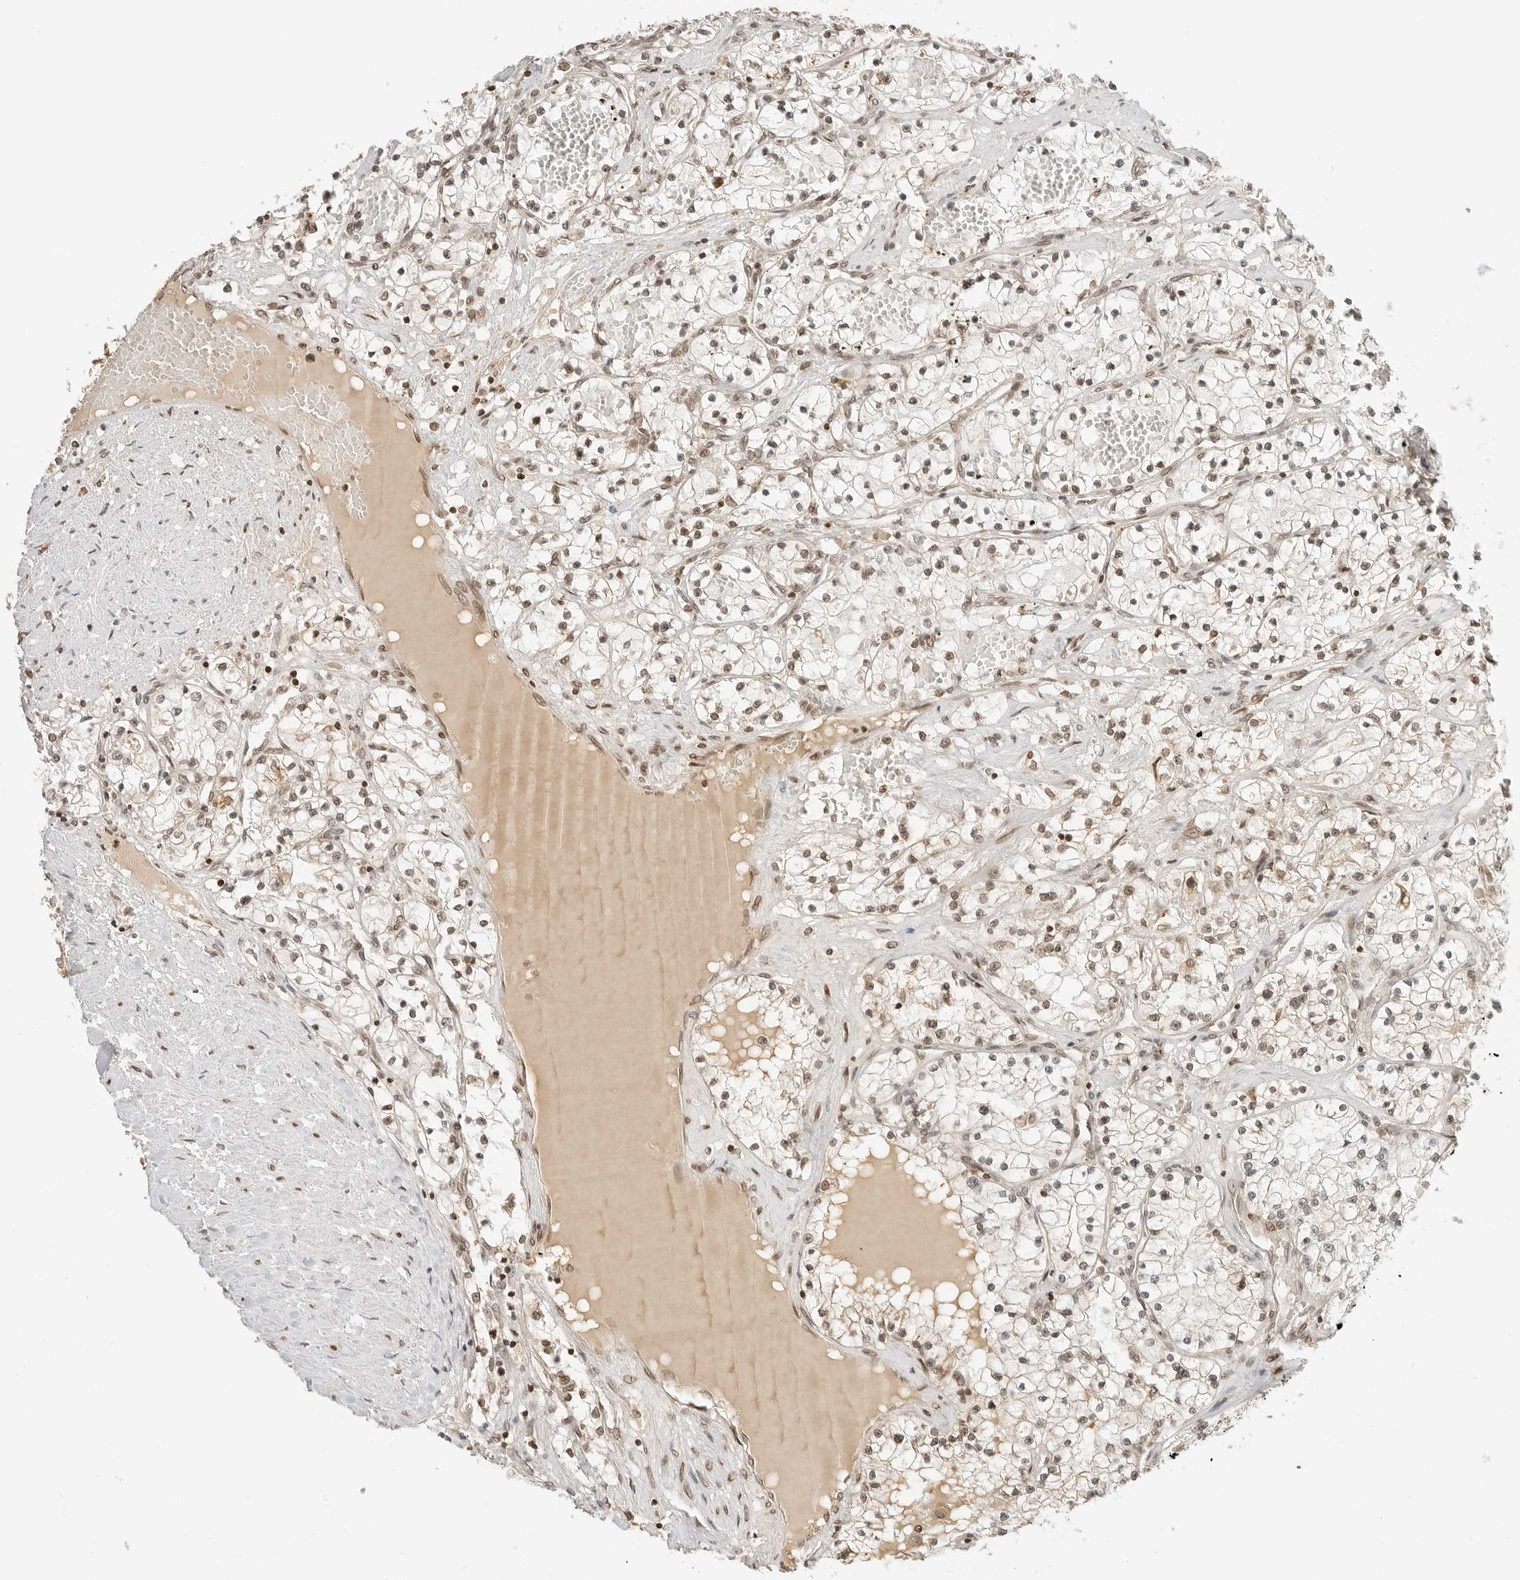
{"staining": {"intensity": "weak", "quantity": "25%-75%", "location": "nuclear"}, "tissue": "renal cancer", "cell_type": "Tumor cells", "image_type": "cancer", "snomed": [{"axis": "morphology", "description": "Normal tissue, NOS"}, {"axis": "morphology", "description": "Adenocarcinoma, NOS"}, {"axis": "topography", "description": "Kidney"}], "caption": "The image reveals staining of renal cancer, revealing weak nuclear protein positivity (brown color) within tumor cells. (DAB IHC, brown staining for protein, blue staining for nuclei).", "gene": "POLH", "patient": {"sex": "male", "age": 68}}